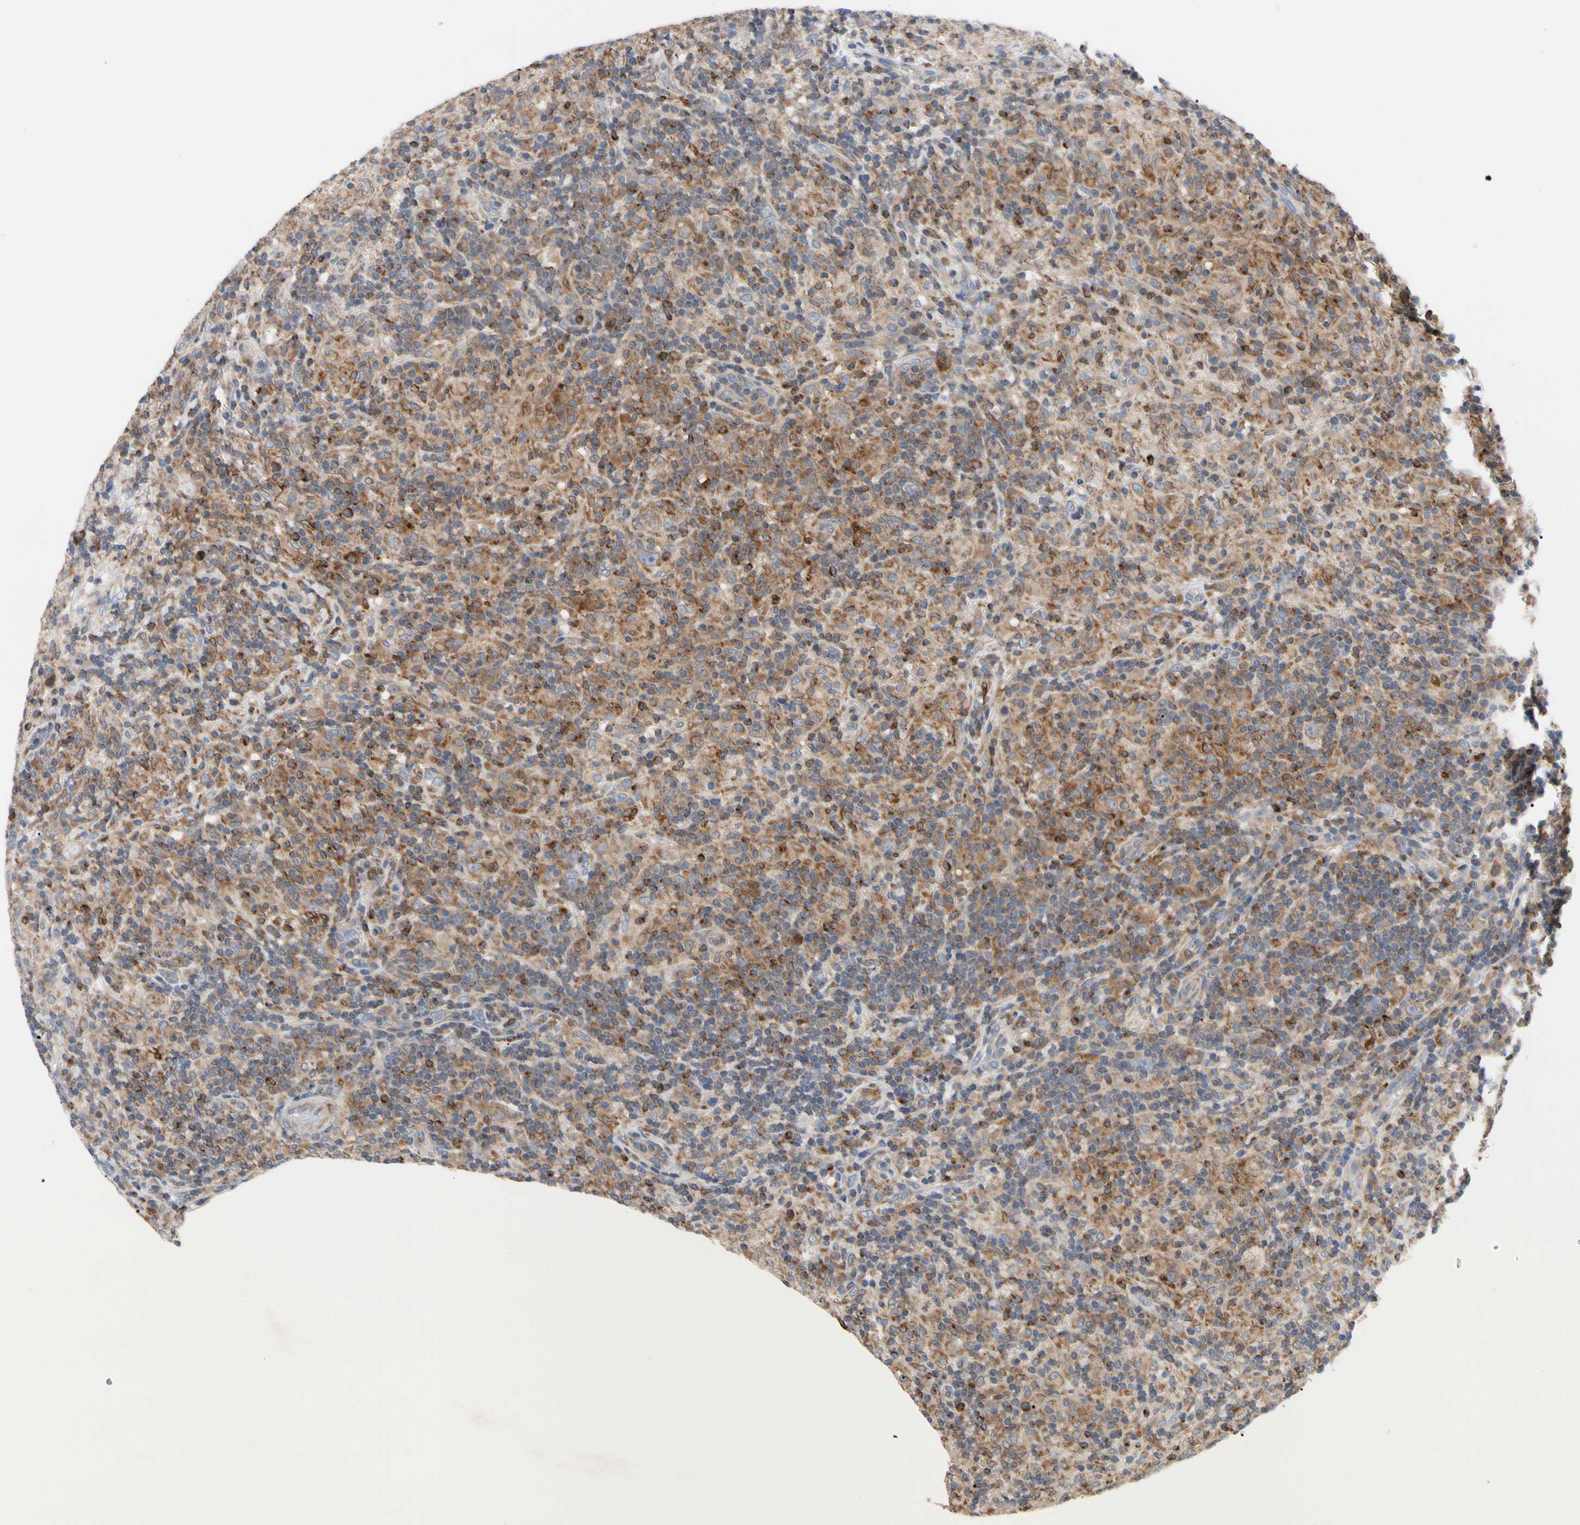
{"staining": {"intensity": "moderate", "quantity": "25%-75%", "location": "cytoplasmic/membranous"}, "tissue": "lymphoma", "cell_type": "Tumor cells", "image_type": "cancer", "snomed": [{"axis": "morphology", "description": "Hodgkin's disease, NOS"}, {"axis": "topography", "description": "Lymph node"}], "caption": "This histopathology image demonstrates immunohistochemistry (IHC) staining of Hodgkin's disease, with medium moderate cytoplasmic/membranous expression in approximately 25%-75% of tumor cells.", "gene": "MCL1", "patient": {"sex": "male", "age": 70}}